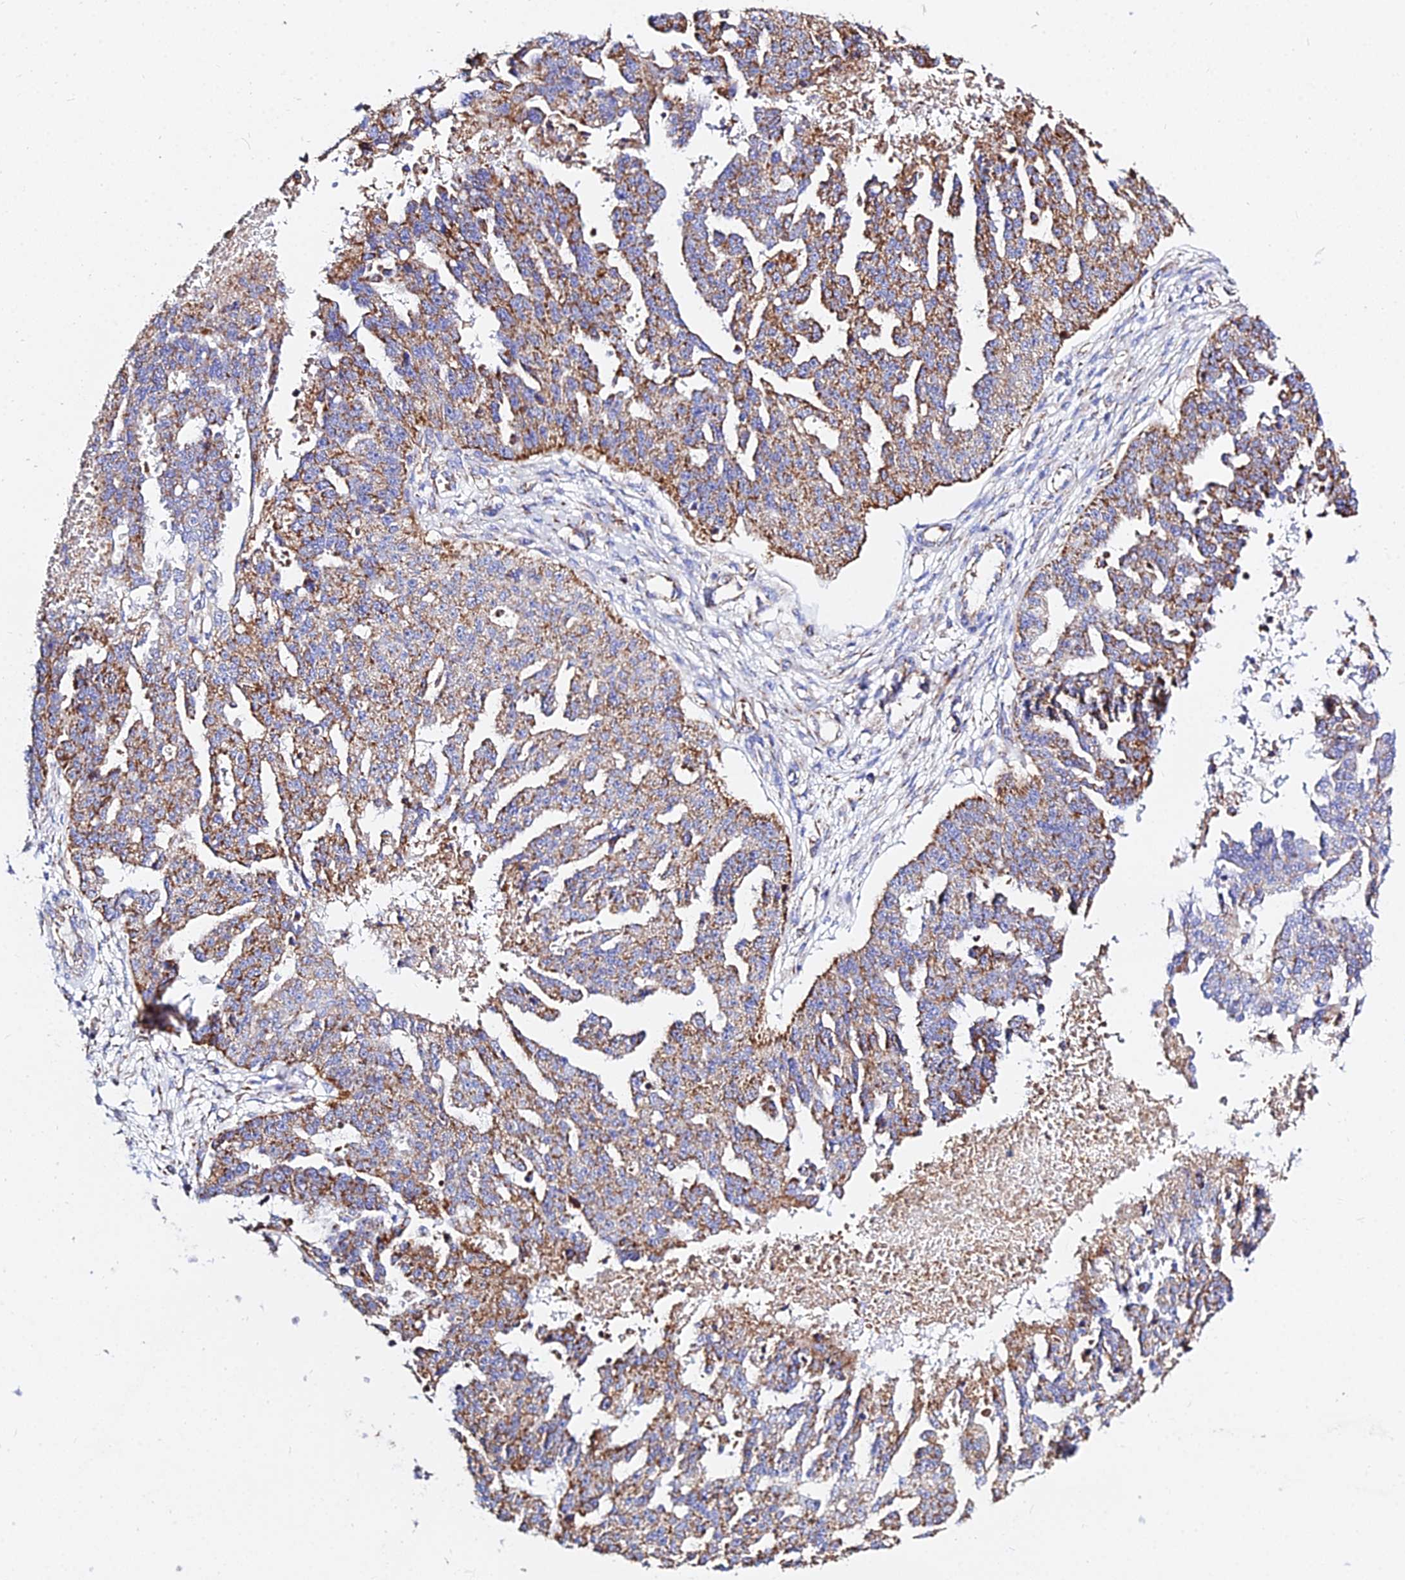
{"staining": {"intensity": "moderate", "quantity": ">75%", "location": "cytoplasmic/membranous"}, "tissue": "ovarian cancer", "cell_type": "Tumor cells", "image_type": "cancer", "snomed": [{"axis": "morphology", "description": "Cystadenocarcinoma, serous, NOS"}, {"axis": "topography", "description": "Ovary"}], "caption": "IHC histopathology image of human ovarian cancer (serous cystadenocarcinoma) stained for a protein (brown), which demonstrates medium levels of moderate cytoplasmic/membranous staining in approximately >75% of tumor cells.", "gene": "ZNF573", "patient": {"sex": "female", "age": 58}}